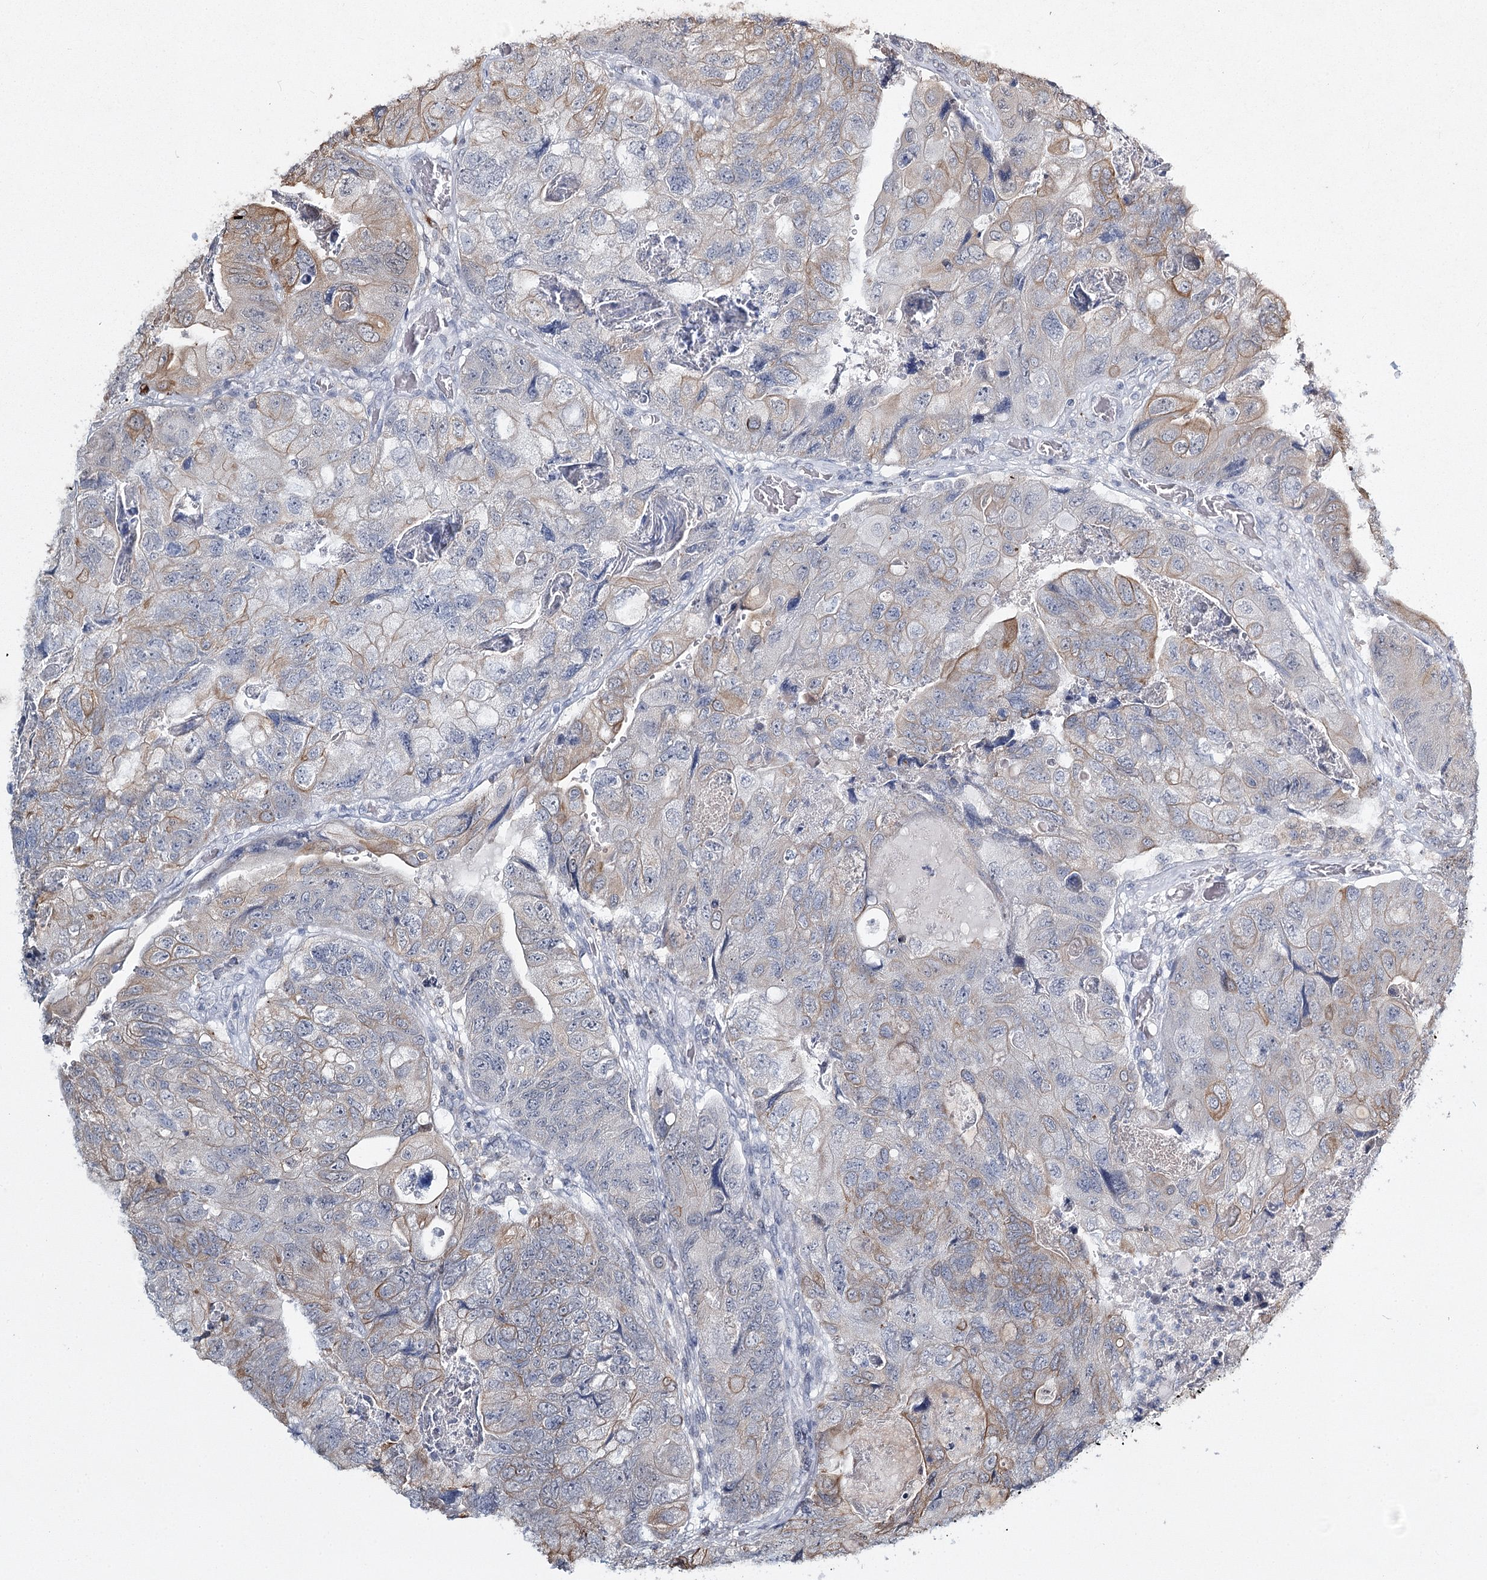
{"staining": {"intensity": "moderate", "quantity": "<25%", "location": "cytoplasmic/membranous"}, "tissue": "colorectal cancer", "cell_type": "Tumor cells", "image_type": "cancer", "snomed": [{"axis": "morphology", "description": "Adenocarcinoma, NOS"}, {"axis": "topography", "description": "Rectum"}], "caption": "The photomicrograph reveals immunohistochemical staining of colorectal adenocarcinoma. There is moderate cytoplasmic/membranous expression is identified in approximately <25% of tumor cells.", "gene": "TMEM70", "patient": {"sex": "male", "age": 63}}